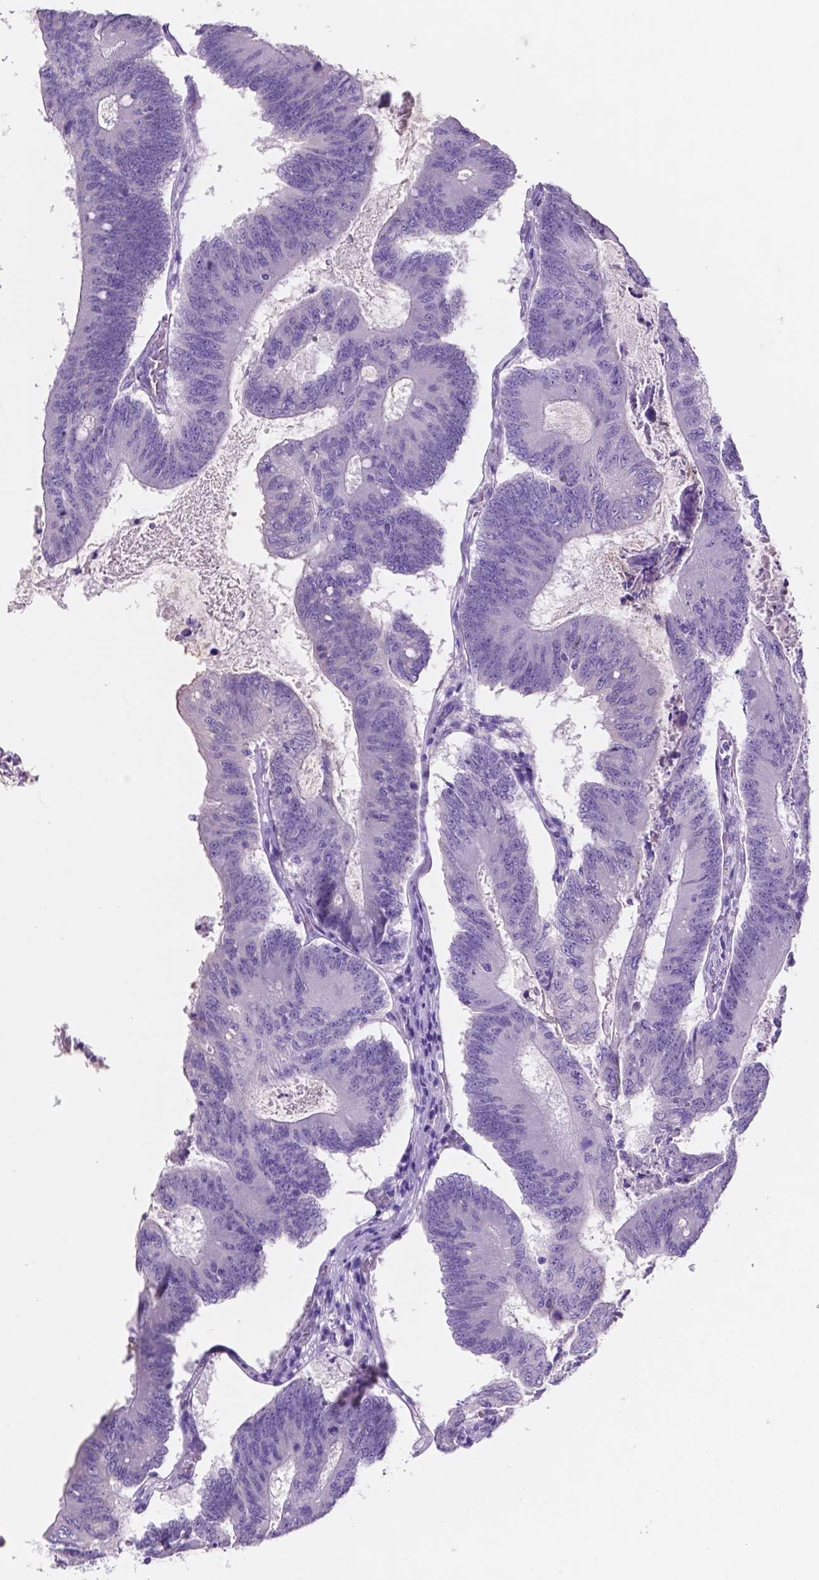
{"staining": {"intensity": "negative", "quantity": "none", "location": "none"}, "tissue": "colorectal cancer", "cell_type": "Tumor cells", "image_type": "cancer", "snomed": [{"axis": "morphology", "description": "Adenocarcinoma, NOS"}, {"axis": "topography", "description": "Colon"}], "caption": "Micrograph shows no significant protein expression in tumor cells of colorectal cancer (adenocarcinoma). (Immunohistochemistry, brightfield microscopy, high magnification).", "gene": "EBLN2", "patient": {"sex": "female", "age": 70}}